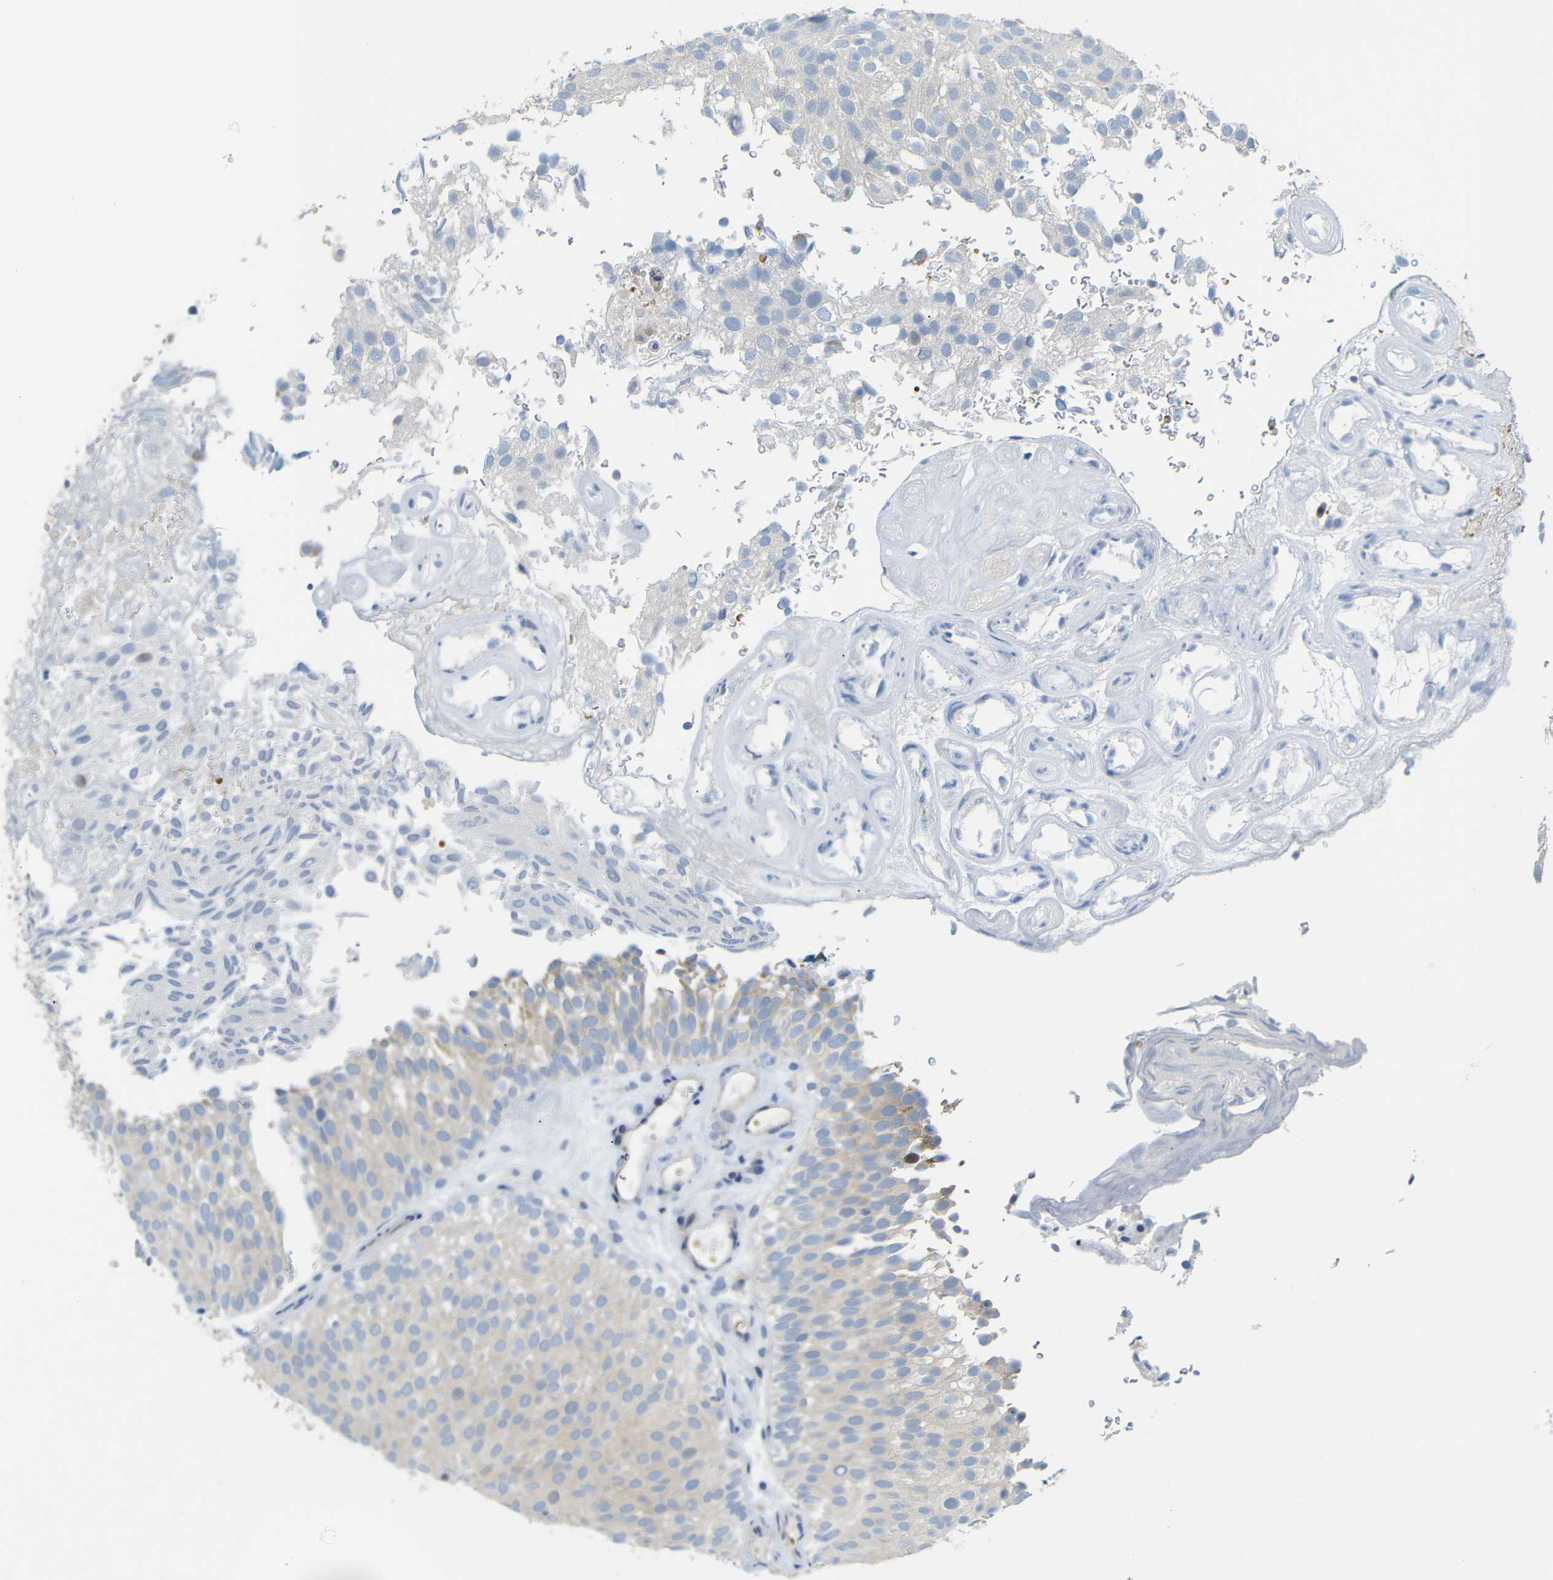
{"staining": {"intensity": "weak", "quantity": "25%-75%", "location": "cytoplasmic/membranous"}, "tissue": "urothelial cancer", "cell_type": "Tumor cells", "image_type": "cancer", "snomed": [{"axis": "morphology", "description": "Urothelial carcinoma, Low grade"}, {"axis": "topography", "description": "Urinary bladder"}], "caption": "Urothelial cancer was stained to show a protein in brown. There is low levels of weak cytoplasmic/membranous expression in about 25%-75% of tumor cells. The staining was performed using DAB, with brown indicating positive protein expression. Nuclei are stained blue with hematoxylin.", "gene": "TBC1D32", "patient": {"sex": "male", "age": 78}}